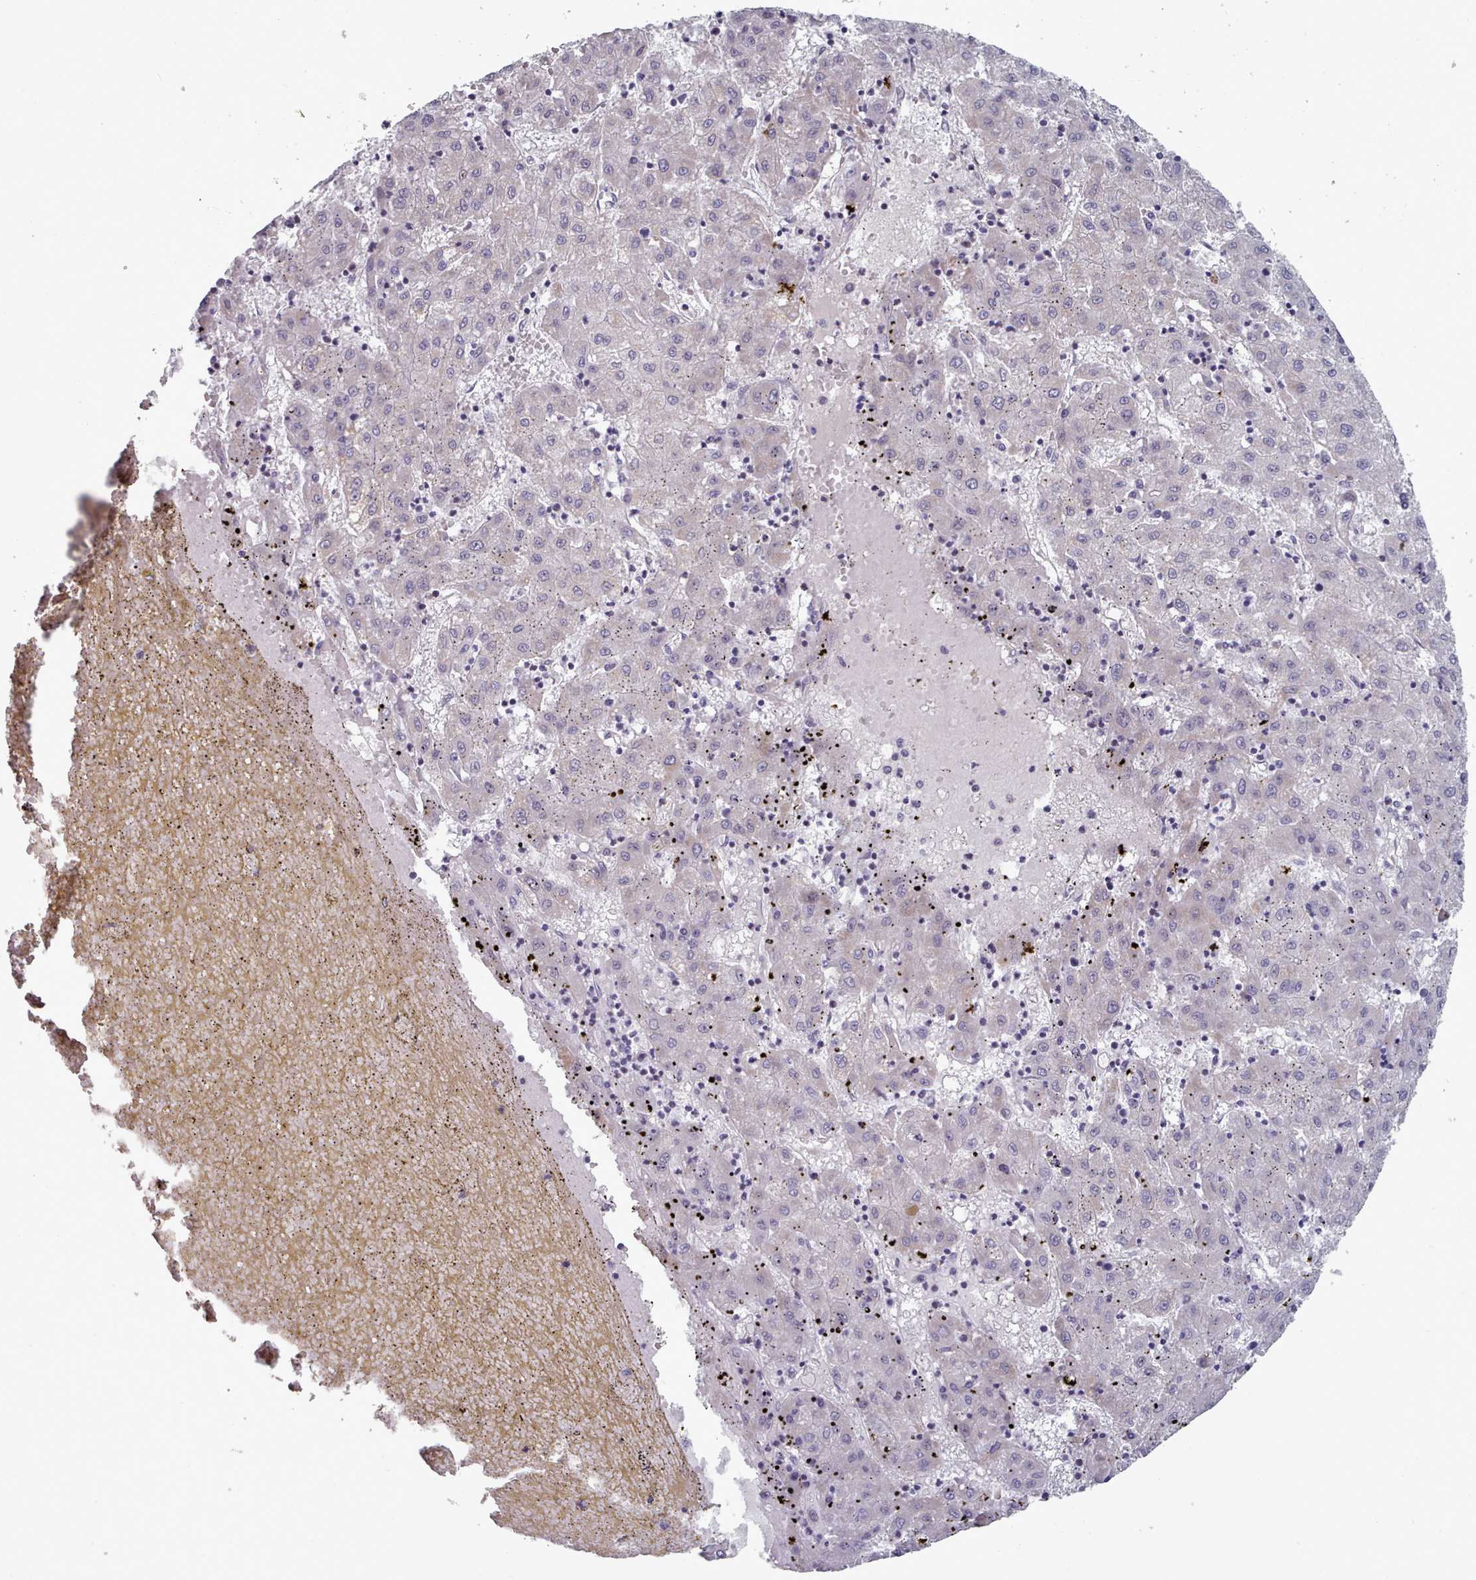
{"staining": {"intensity": "negative", "quantity": "none", "location": "none"}, "tissue": "liver cancer", "cell_type": "Tumor cells", "image_type": "cancer", "snomed": [{"axis": "morphology", "description": "Carcinoma, Hepatocellular, NOS"}, {"axis": "topography", "description": "Liver"}], "caption": "A photomicrograph of human hepatocellular carcinoma (liver) is negative for staining in tumor cells.", "gene": "TRARG1", "patient": {"sex": "male", "age": 72}}